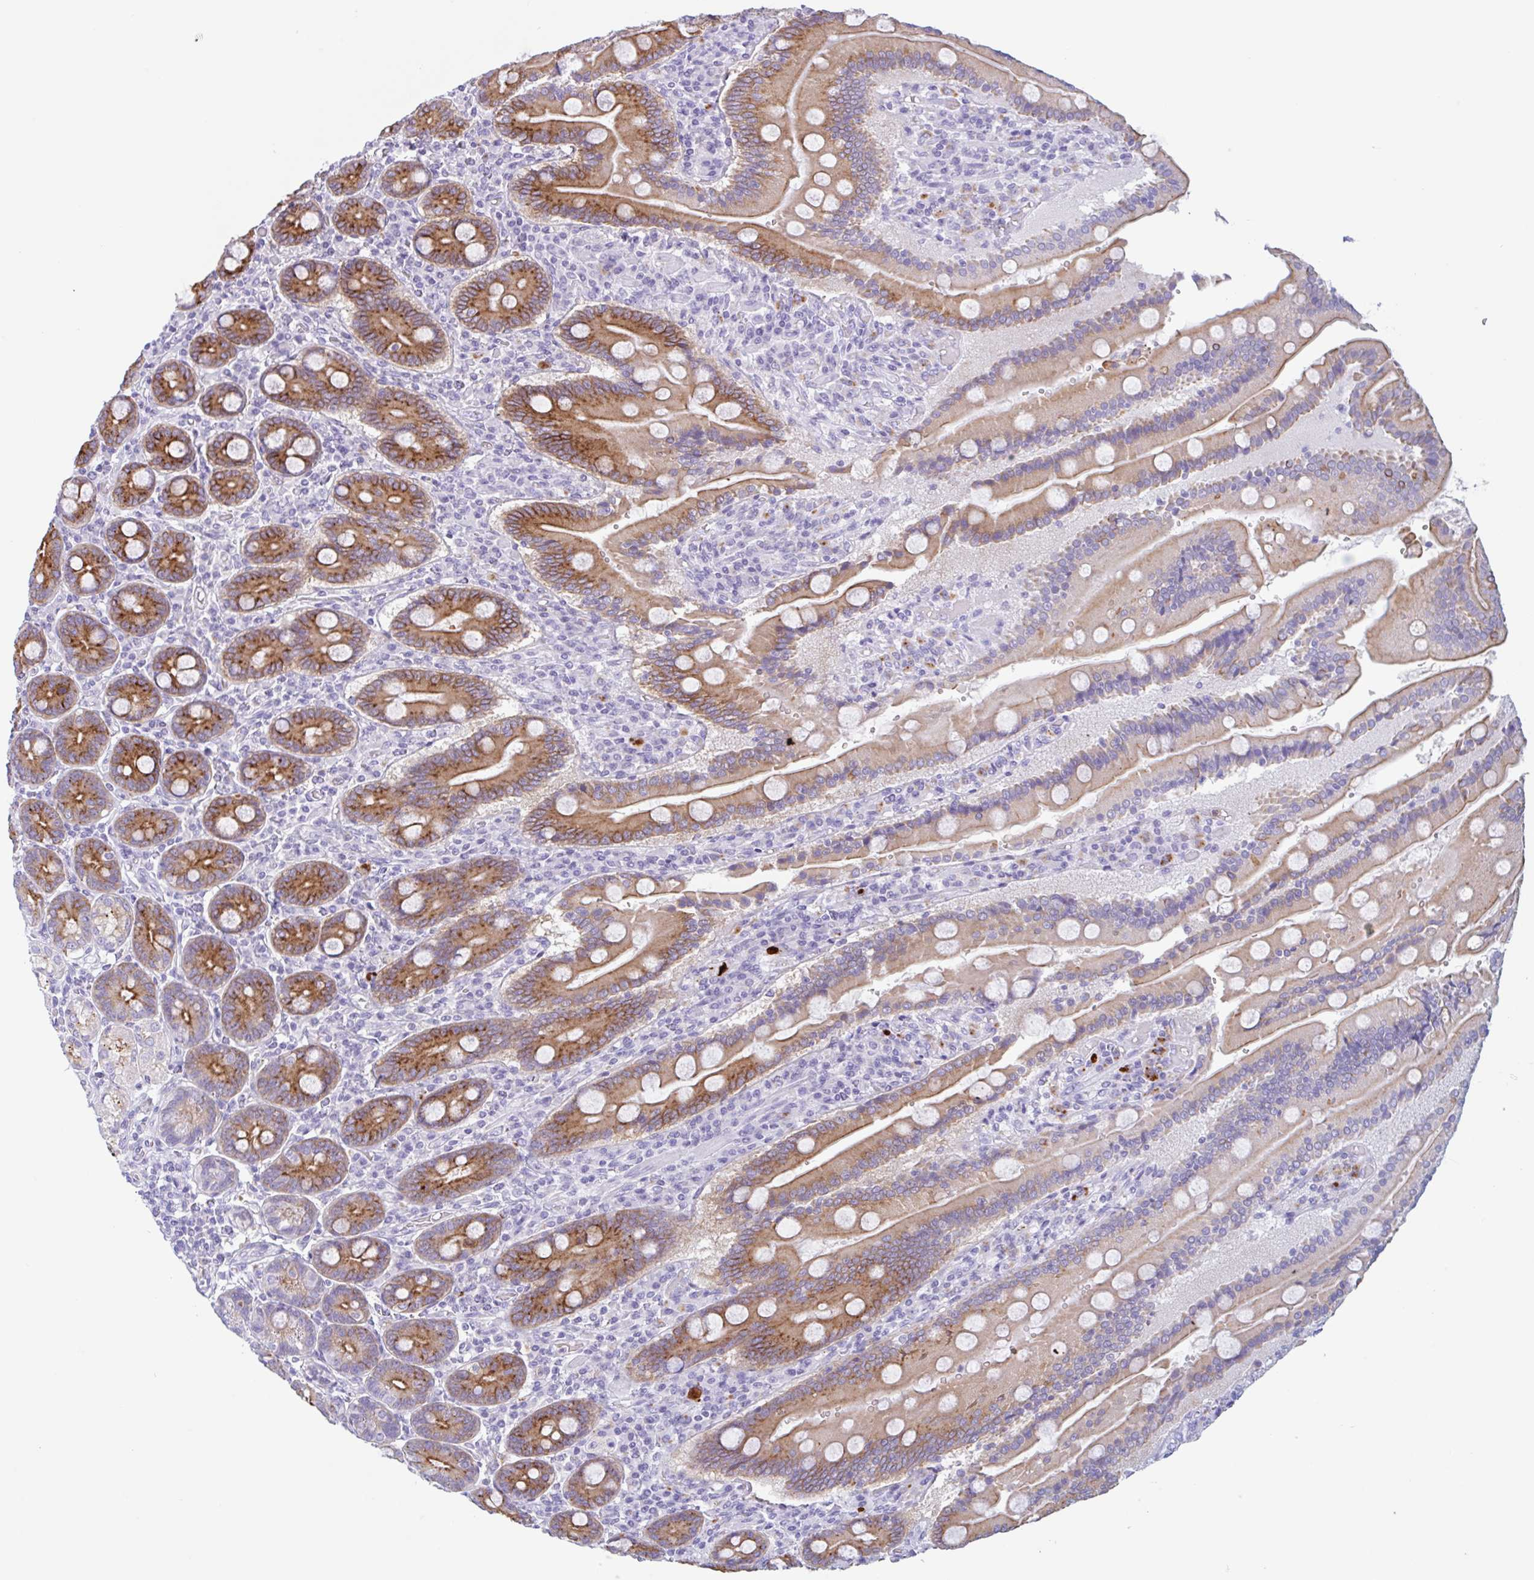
{"staining": {"intensity": "moderate", "quantity": ">75%", "location": "cytoplasmic/membranous"}, "tissue": "duodenum", "cell_type": "Glandular cells", "image_type": "normal", "snomed": [{"axis": "morphology", "description": "Normal tissue, NOS"}, {"axis": "topography", "description": "Duodenum"}], "caption": "DAB immunohistochemical staining of normal duodenum shows moderate cytoplasmic/membranous protein positivity in approximately >75% of glandular cells.", "gene": "DTWD2", "patient": {"sex": "female", "age": 62}}